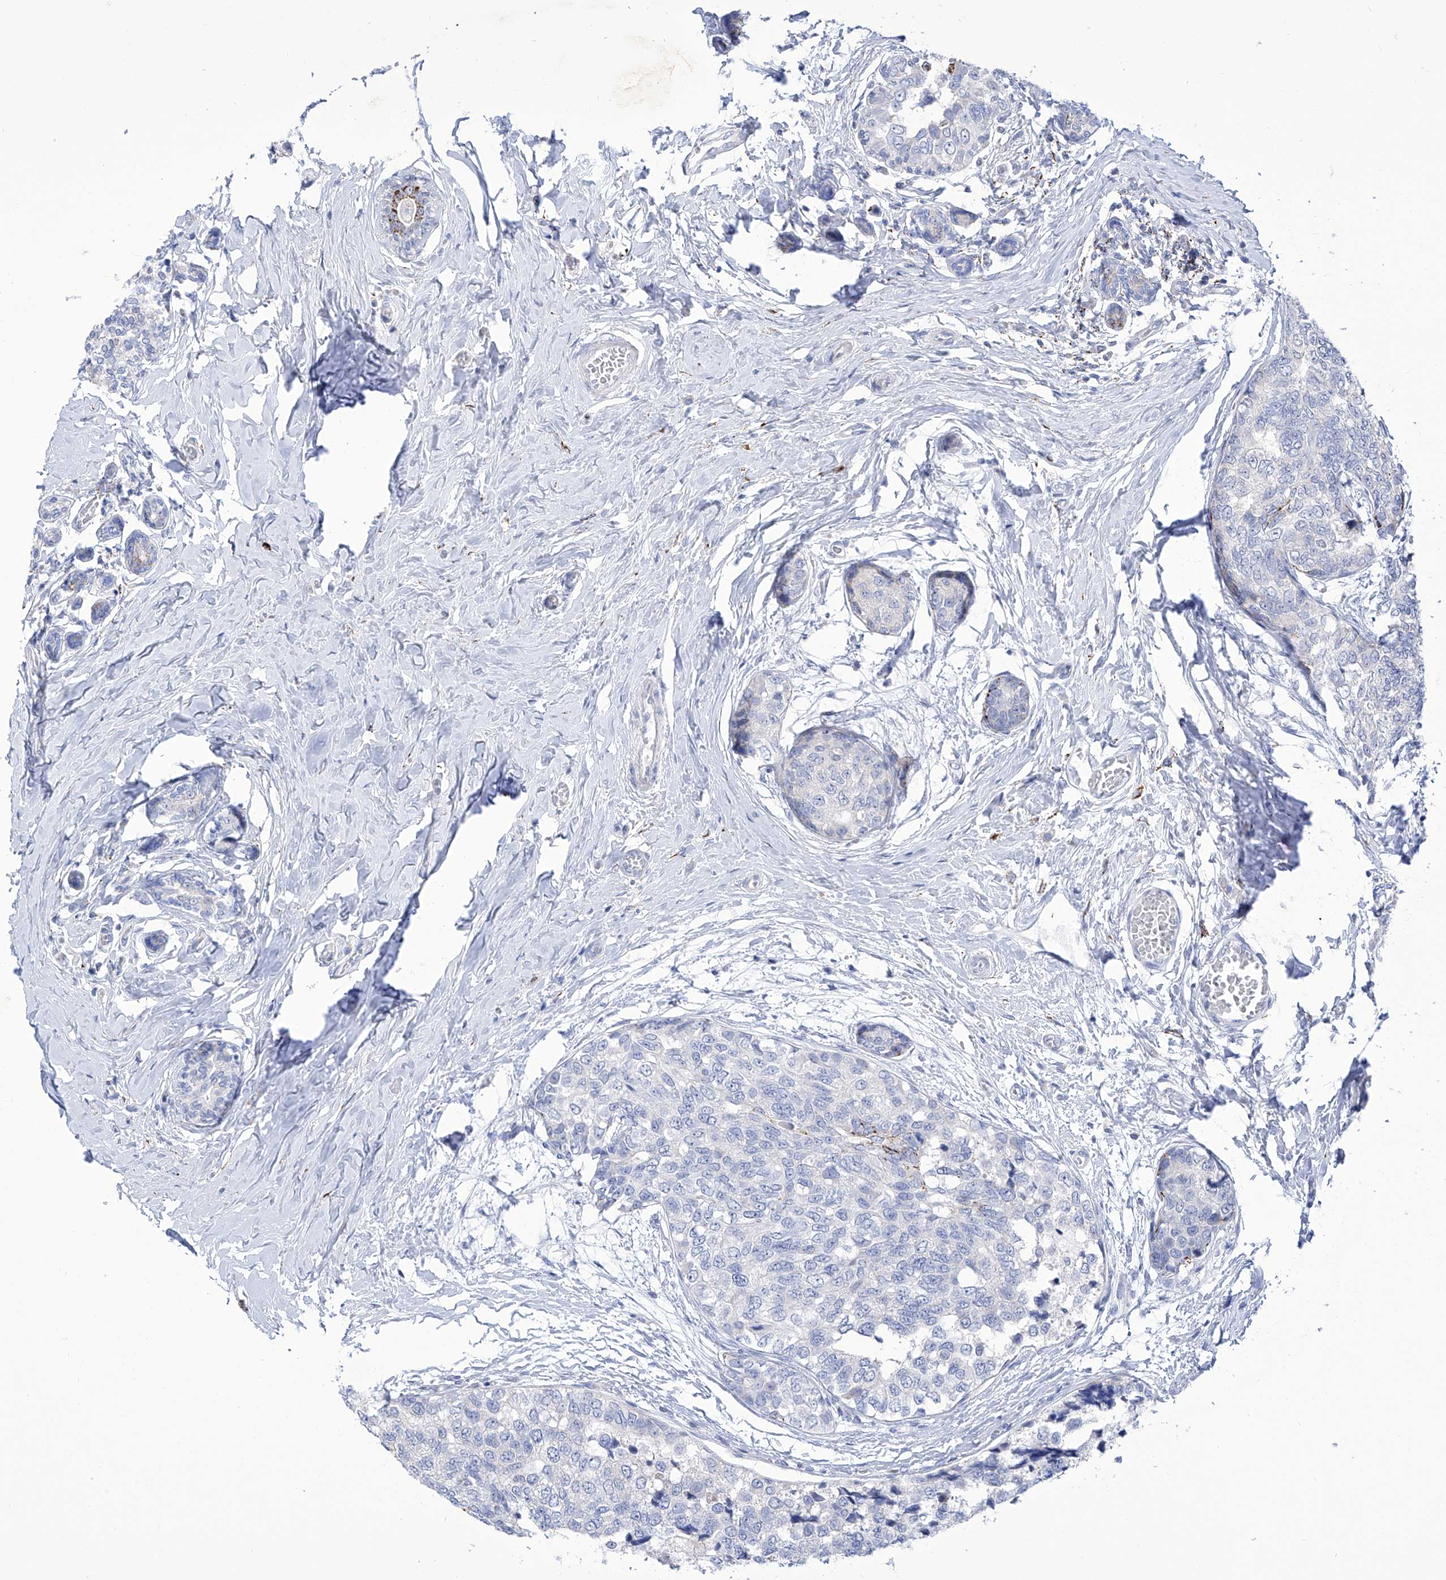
{"staining": {"intensity": "negative", "quantity": "none", "location": "none"}, "tissue": "breast cancer", "cell_type": "Tumor cells", "image_type": "cancer", "snomed": [{"axis": "morphology", "description": "Normal tissue, NOS"}, {"axis": "morphology", "description": "Duct carcinoma"}, {"axis": "topography", "description": "Breast"}], "caption": "A high-resolution photomicrograph shows immunohistochemistry (IHC) staining of breast infiltrating ductal carcinoma, which reveals no significant expression in tumor cells. (Stains: DAB (3,3'-diaminobenzidine) immunohistochemistry (IHC) with hematoxylin counter stain, Microscopy: brightfield microscopy at high magnification).", "gene": "C1orf87", "patient": {"sex": "female", "age": 43}}